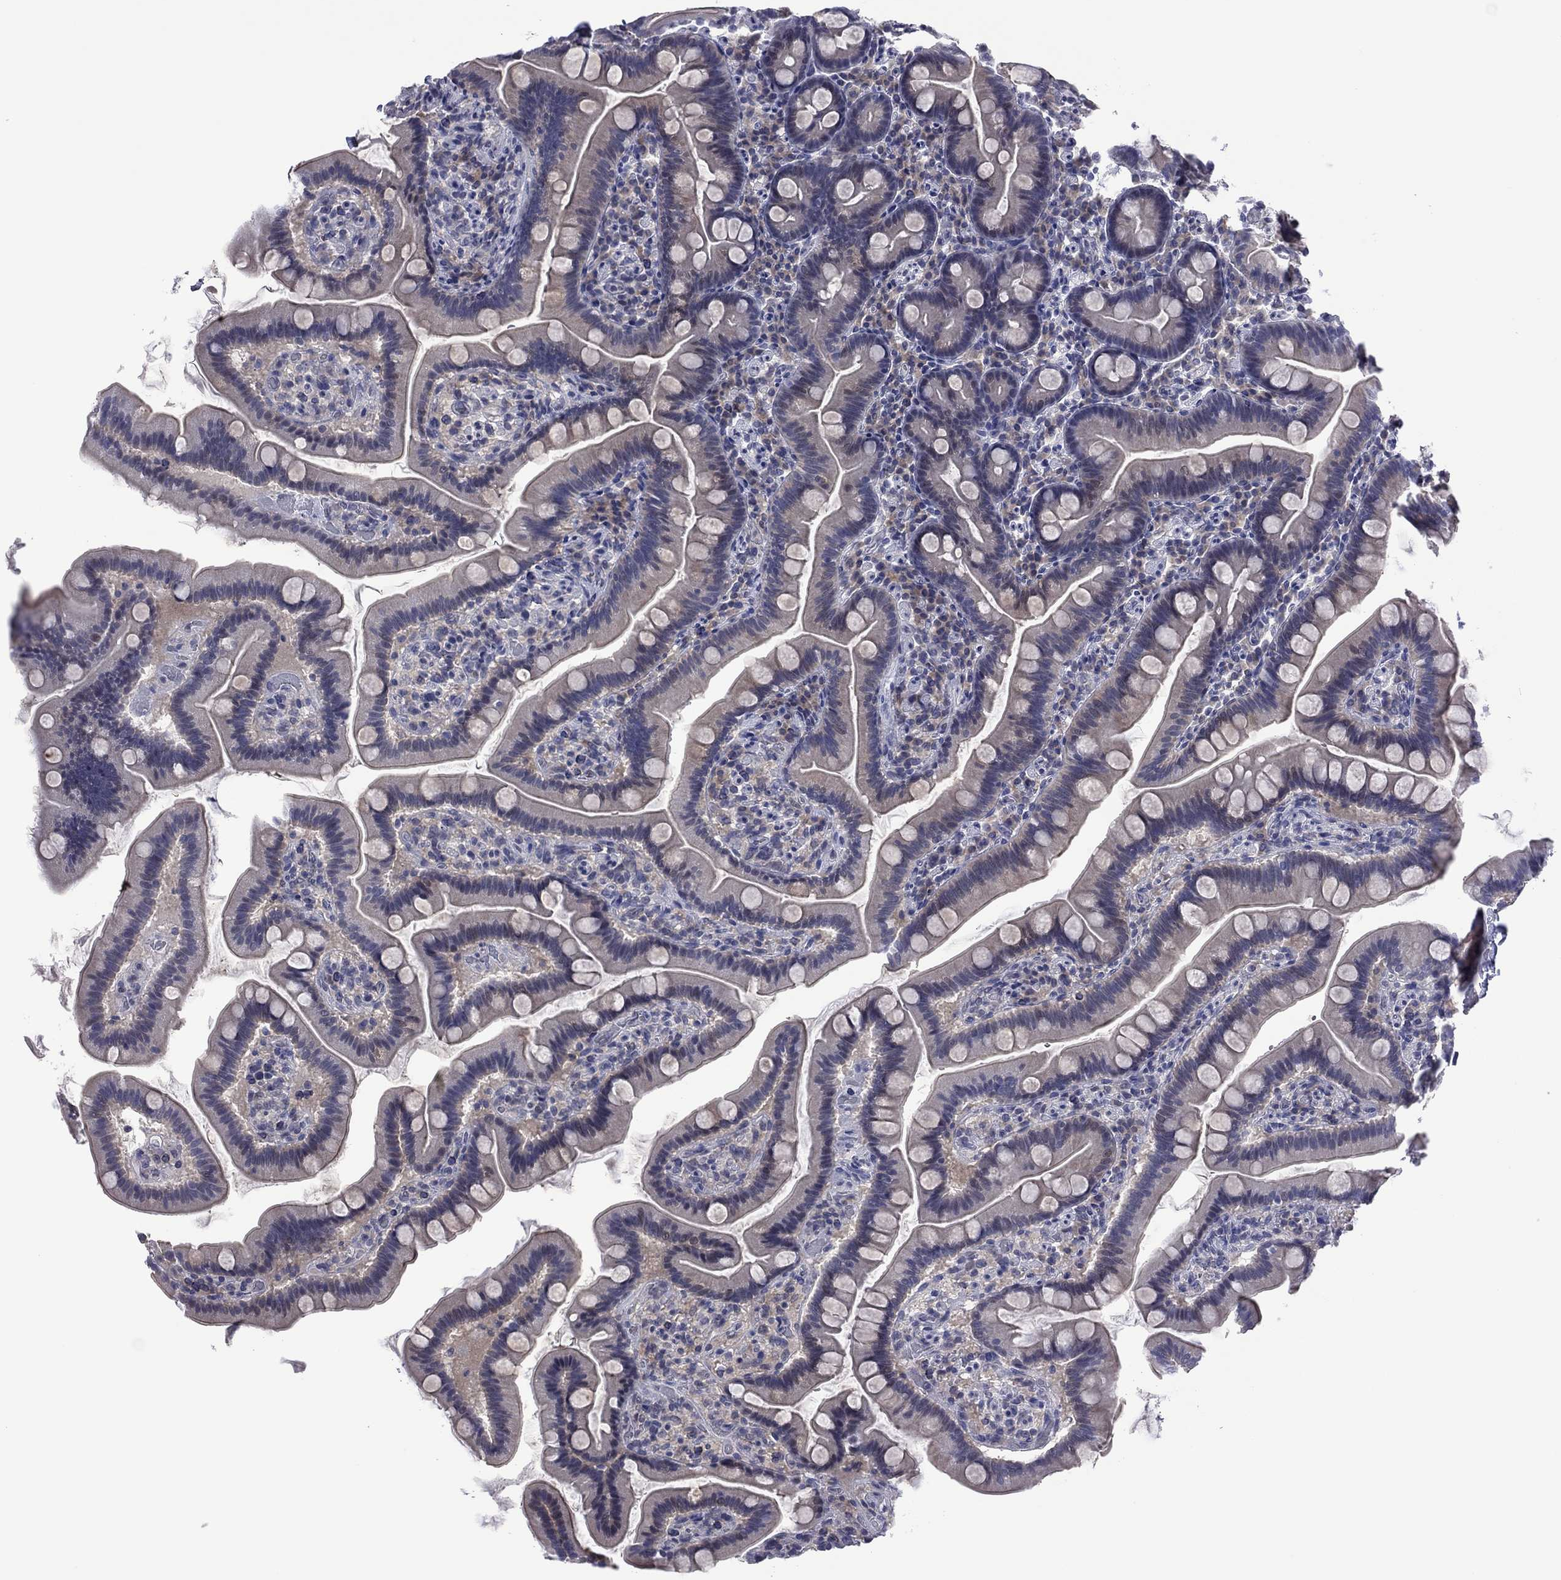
{"staining": {"intensity": "negative", "quantity": "none", "location": "none"}, "tissue": "duodenum", "cell_type": "Glandular cells", "image_type": "normal", "snomed": [{"axis": "morphology", "description": "Normal tissue, NOS"}, {"axis": "topography", "description": "Duodenum"}], "caption": "Immunohistochemistry histopathology image of normal duodenum: duodenum stained with DAB (3,3'-diaminobenzidine) reveals no significant protein expression in glandular cells.", "gene": "POU5F2", "patient": {"sex": "male", "age": 59}}